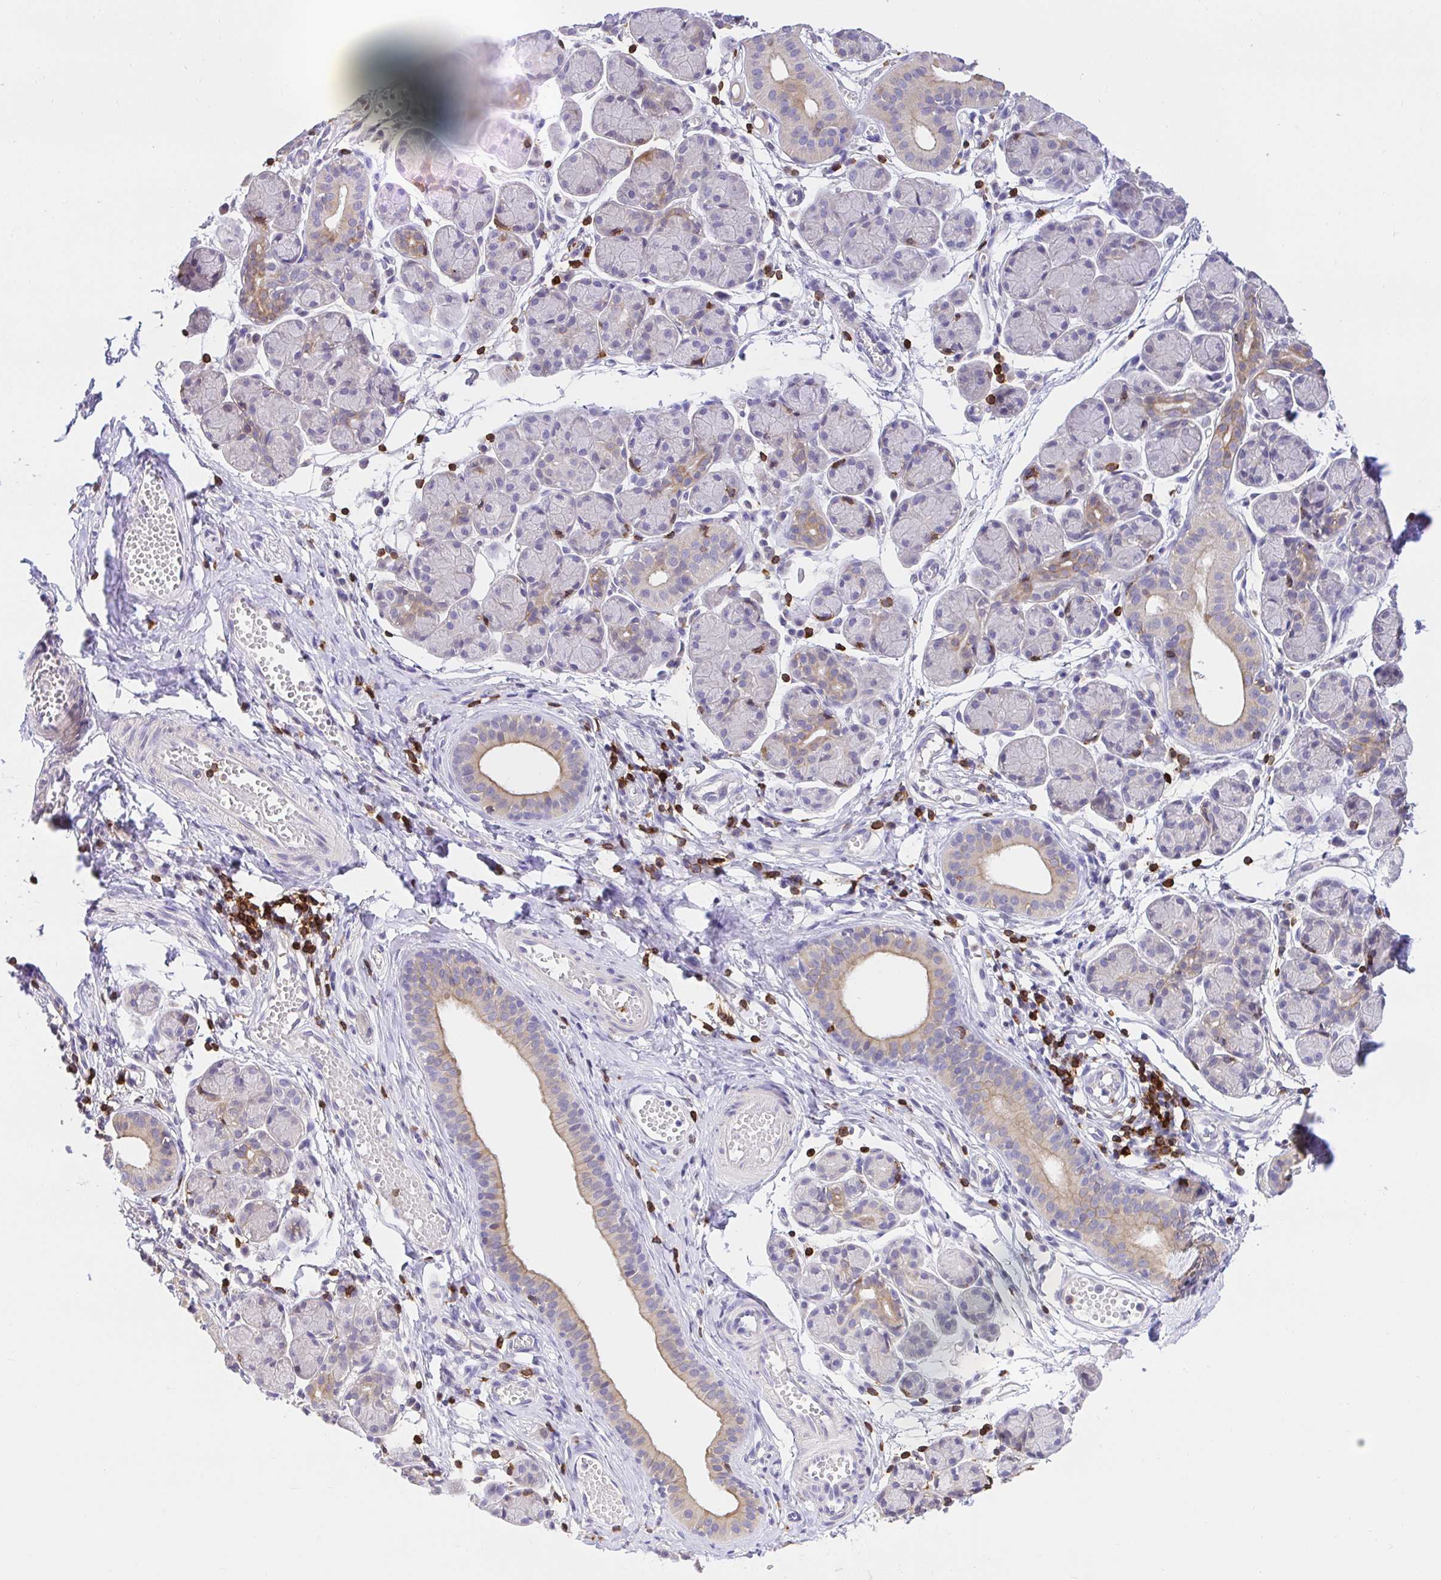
{"staining": {"intensity": "moderate", "quantity": "<25%", "location": "cytoplasmic/membranous"}, "tissue": "salivary gland", "cell_type": "Glandular cells", "image_type": "normal", "snomed": [{"axis": "morphology", "description": "Normal tissue, NOS"}, {"axis": "morphology", "description": "Inflammation, NOS"}, {"axis": "topography", "description": "Lymph node"}, {"axis": "topography", "description": "Salivary gland"}], "caption": "This micrograph reveals IHC staining of unremarkable salivary gland, with low moderate cytoplasmic/membranous expression in approximately <25% of glandular cells.", "gene": "SKAP1", "patient": {"sex": "male", "age": 3}}